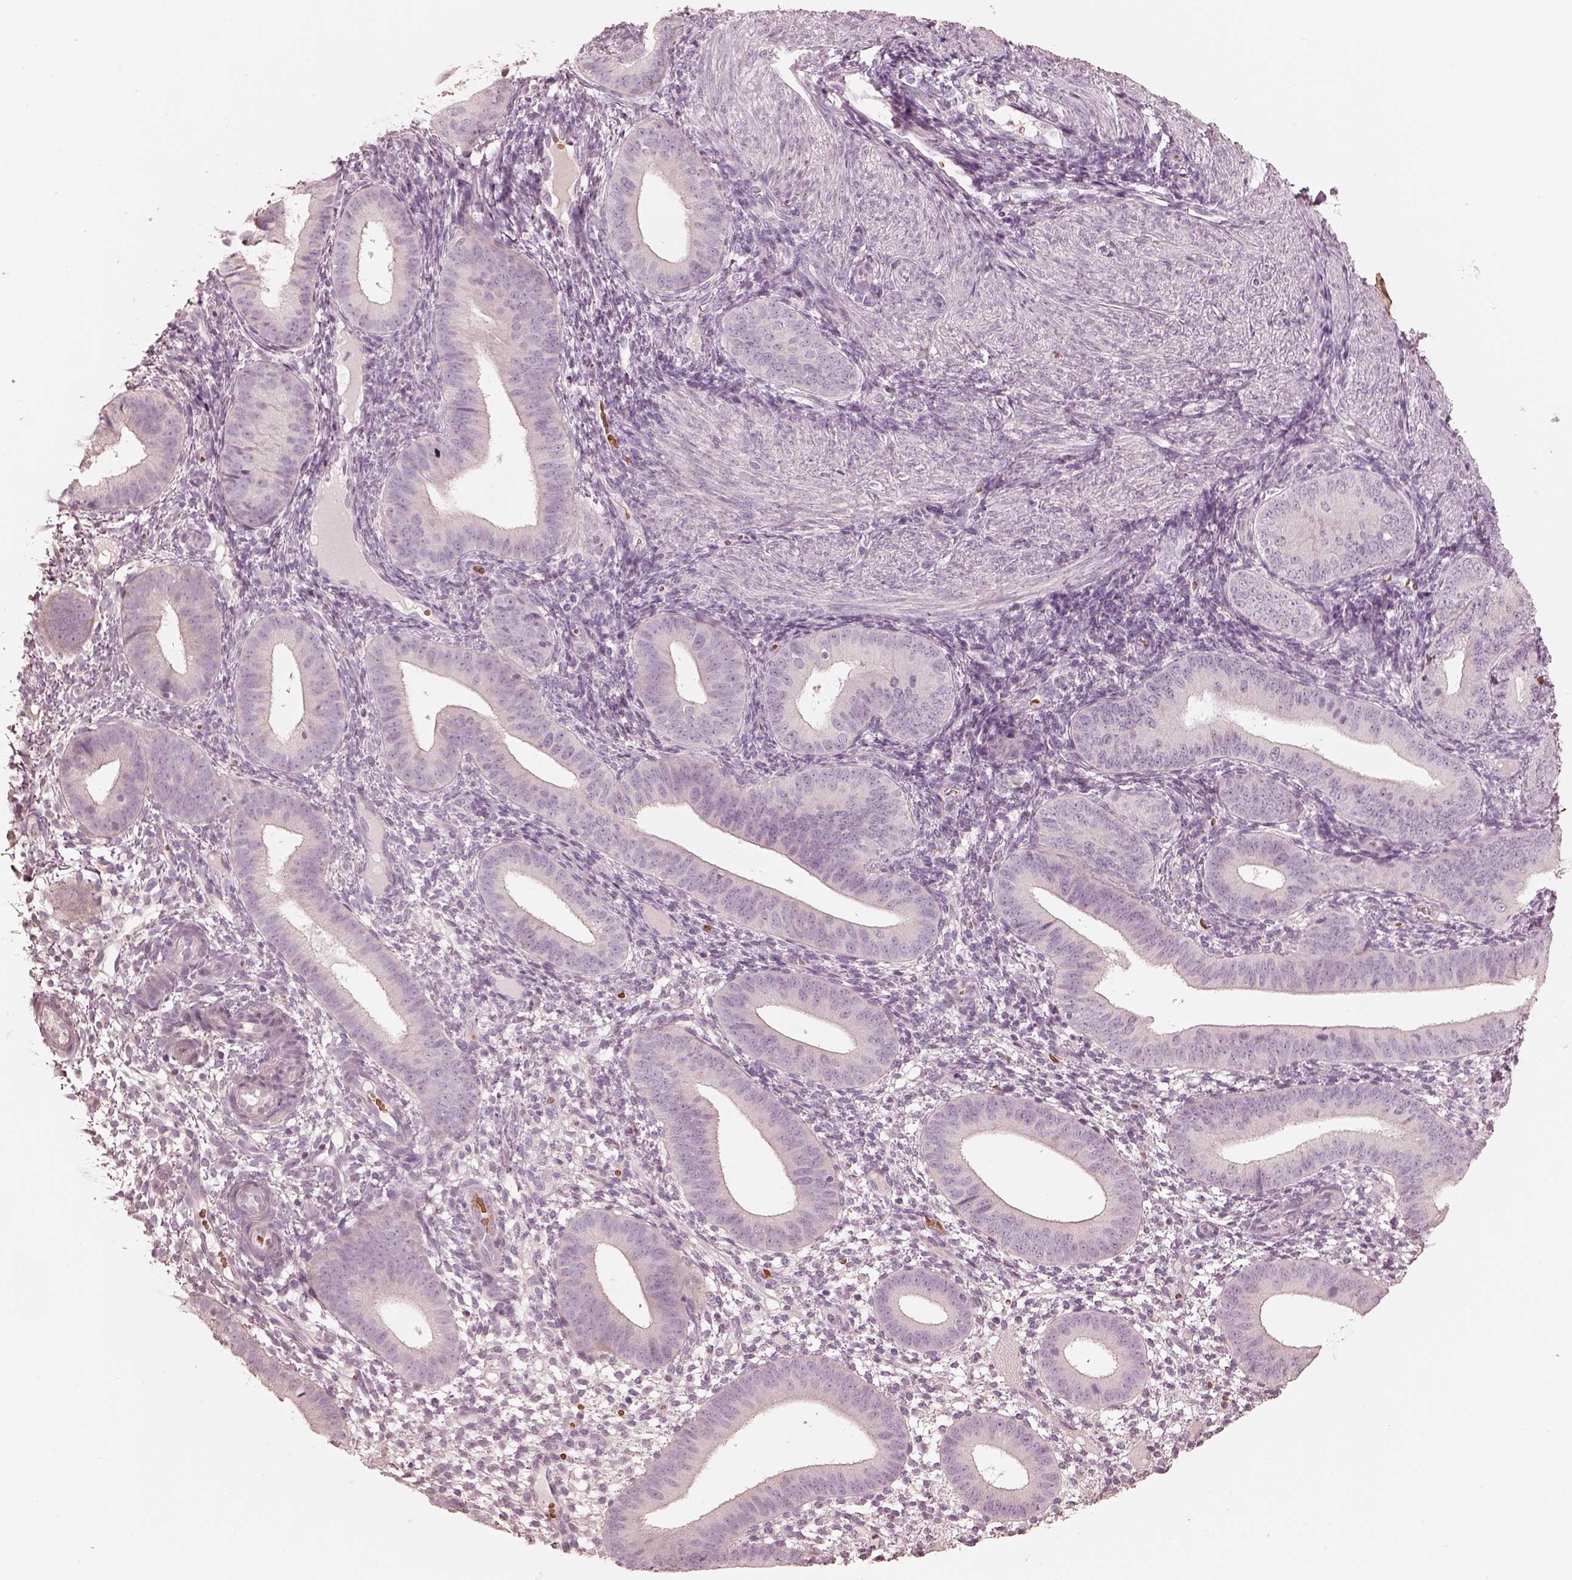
{"staining": {"intensity": "negative", "quantity": "none", "location": "none"}, "tissue": "endometrium", "cell_type": "Cells in endometrial stroma", "image_type": "normal", "snomed": [{"axis": "morphology", "description": "Normal tissue, NOS"}, {"axis": "topography", "description": "Endometrium"}], "caption": "This is a histopathology image of immunohistochemistry (IHC) staining of benign endometrium, which shows no expression in cells in endometrial stroma.", "gene": "ANKLE1", "patient": {"sex": "female", "age": 39}}